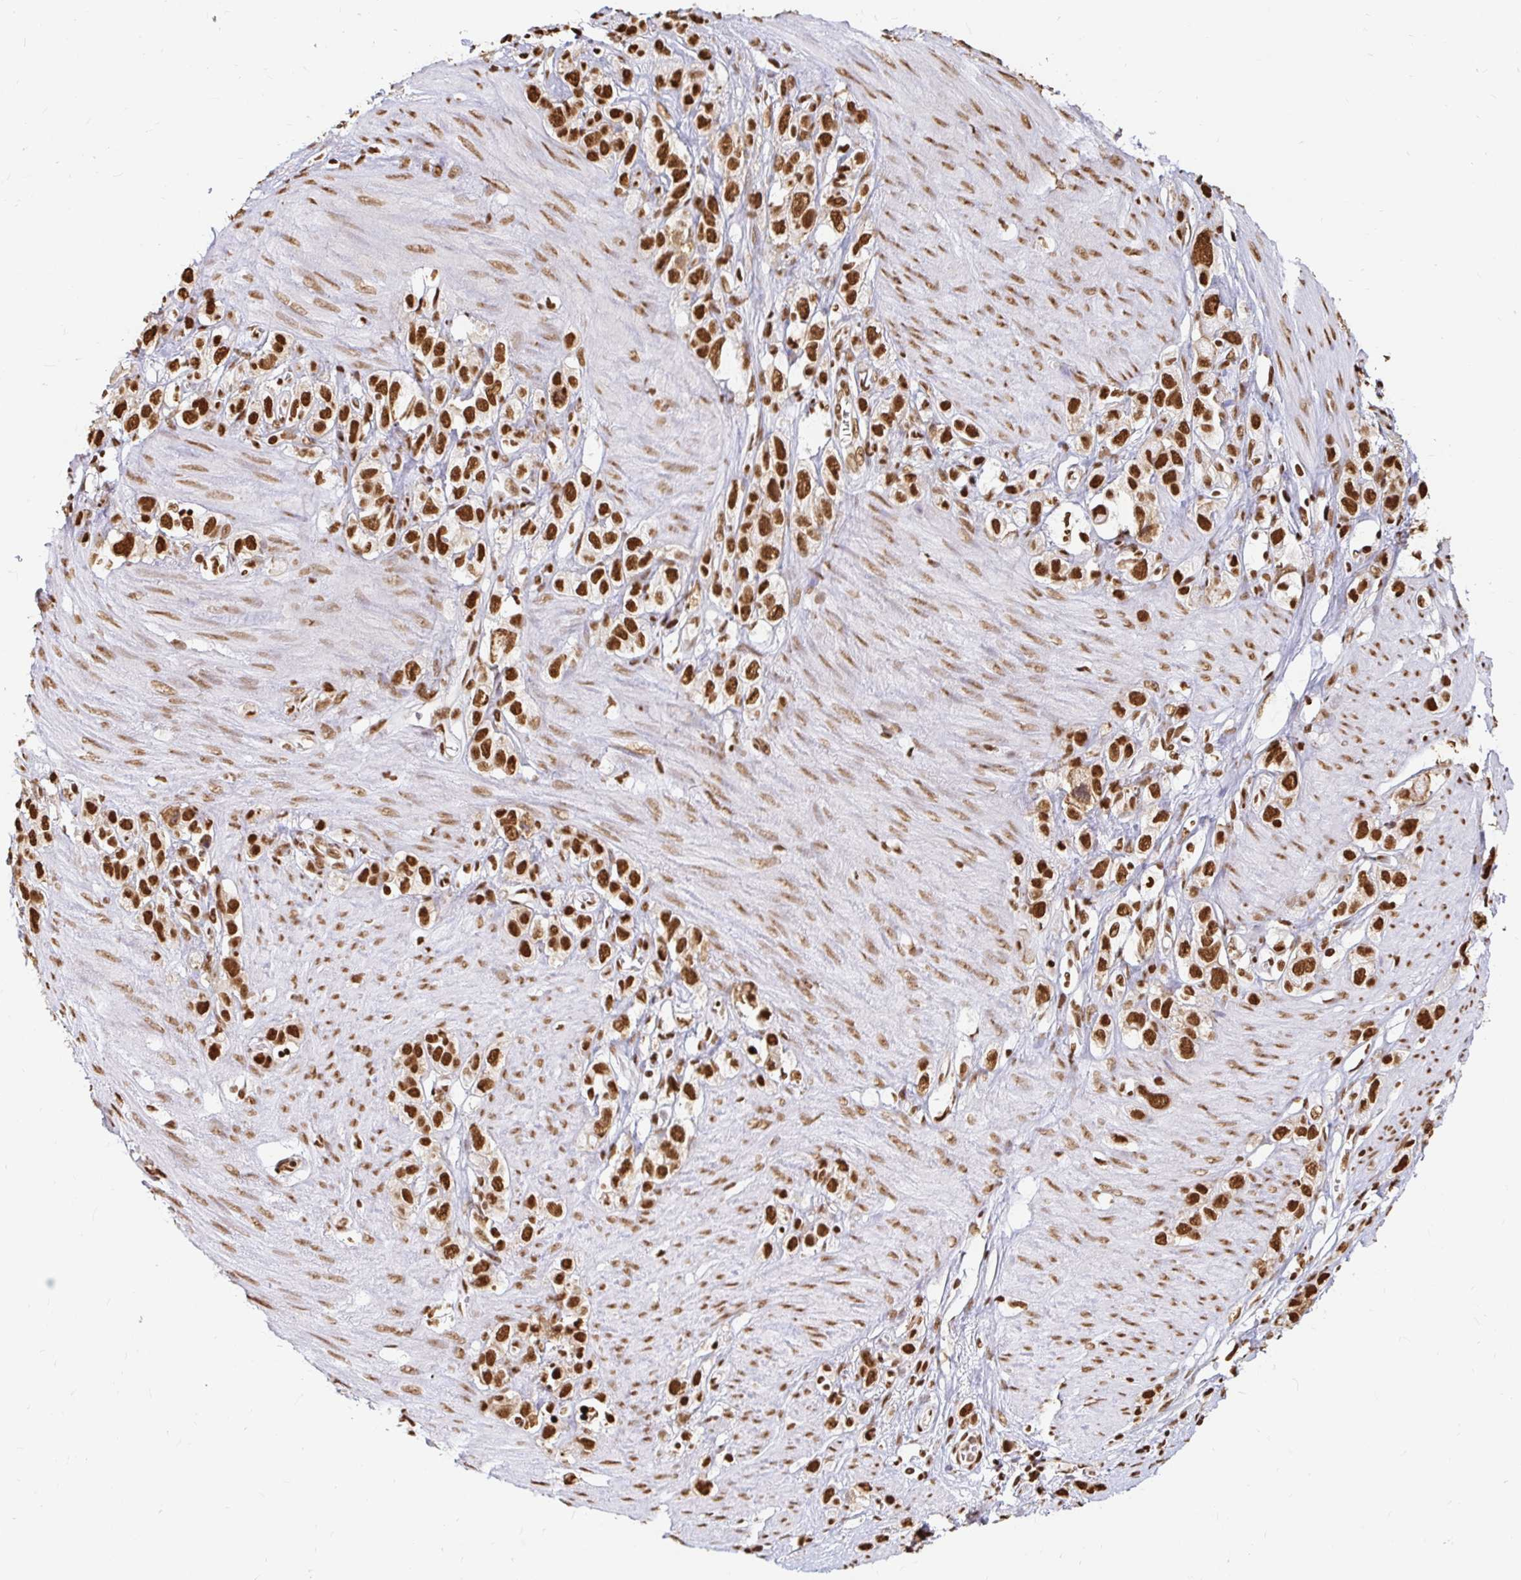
{"staining": {"intensity": "strong", "quantity": ">75%", "location": "nuclear"}, "tissue": "stomach cancer", "cell_type": "Tumor cells", "image_type": "cancer", "snomed": [{"axis": "morphology", "description": "Adenocarcinoma, NOS"}, {"axis": "topography", "description": "Stomach"}], "caption": "Protein analysis of stomach adenocarcinoma tissue displays strong nuclear staining in about >75% of tumor cells.", "gene": "HNRNPU", "patient": {"sex": "female", "age": 65}}